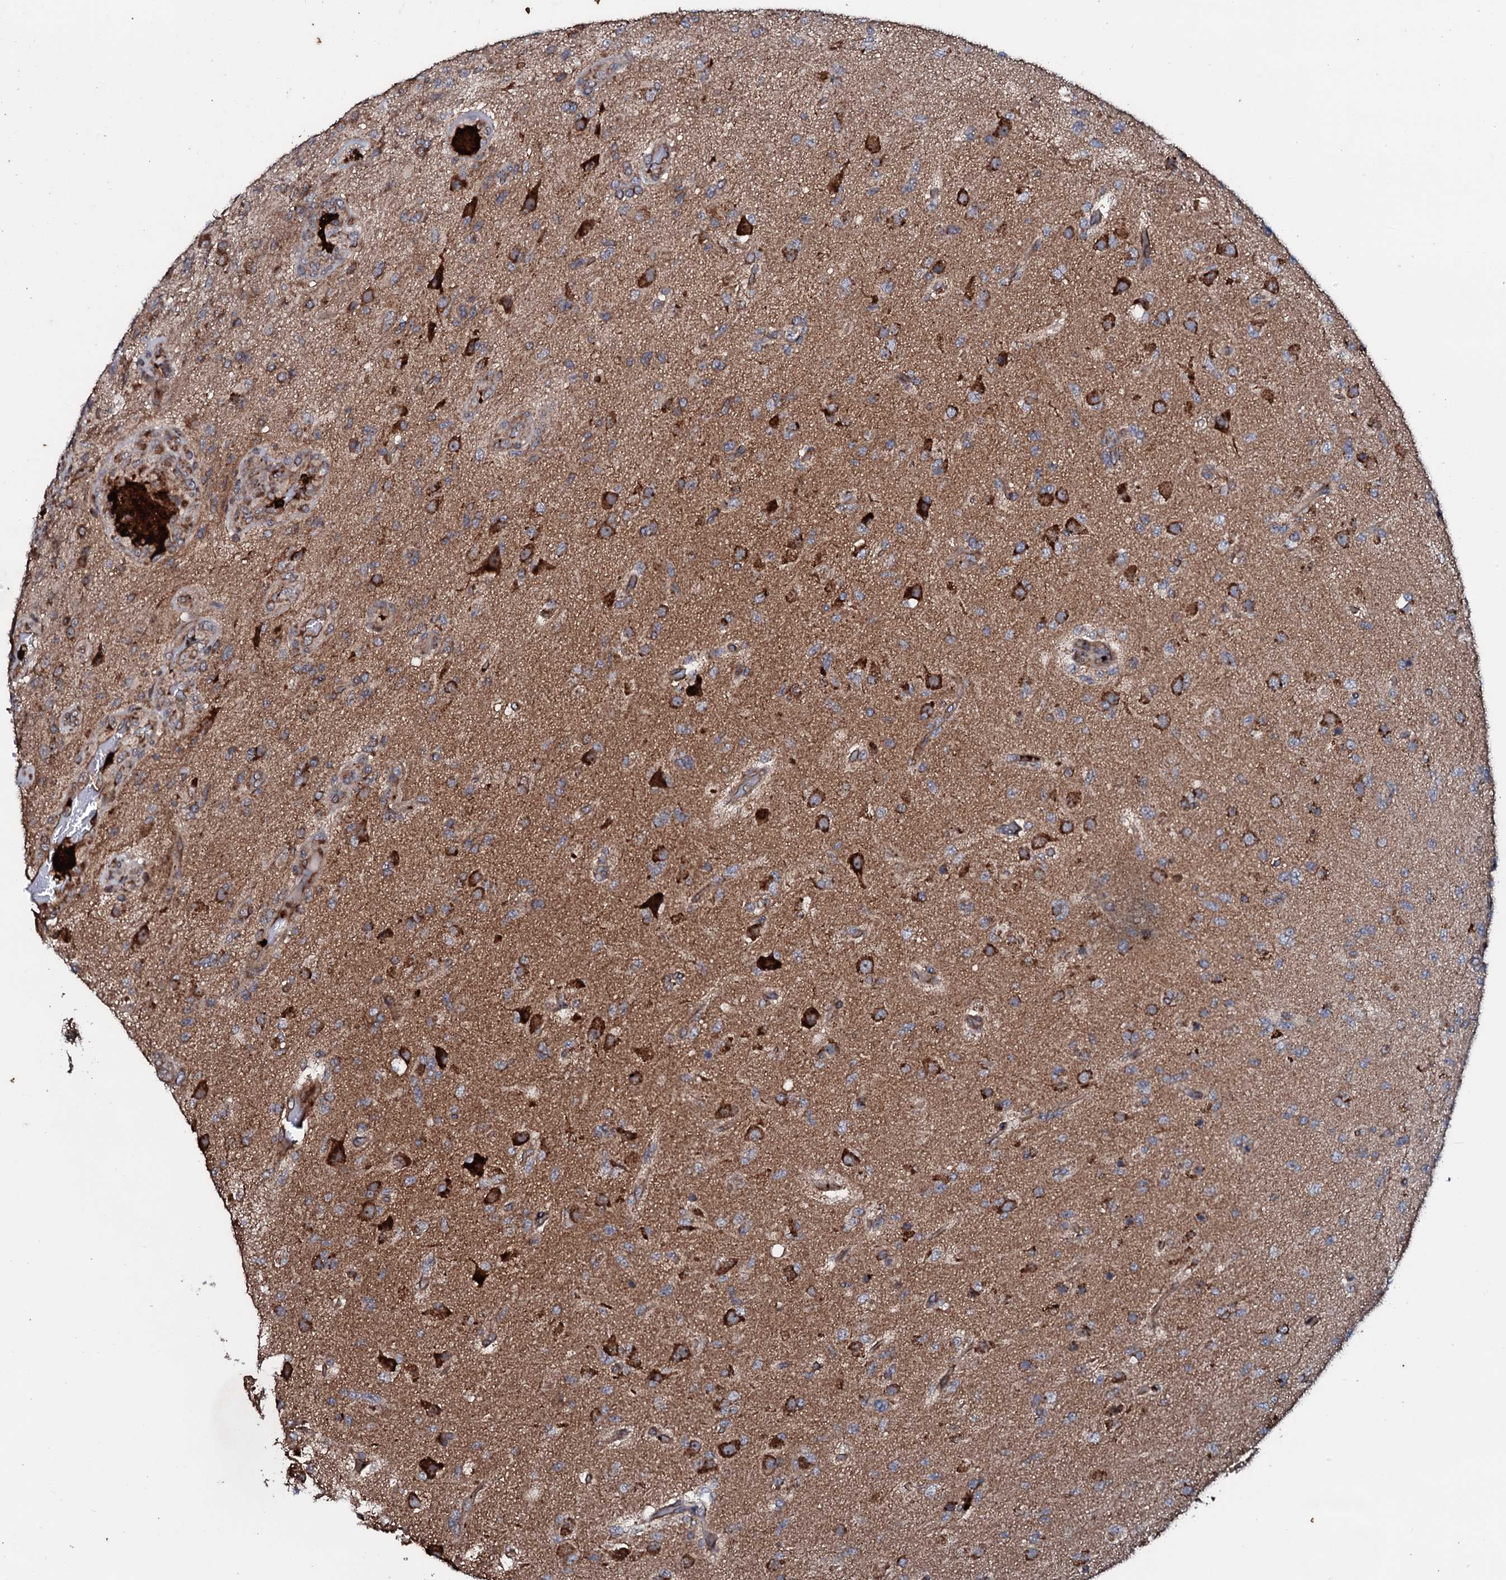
{"staining": {"intensity": "moderate", "quantity": ">75%", "location": "cytoplasmic/membranous"}, "tissue": "glioma", "cell_type": "Tumor cells", "image_type": "cancer", "snomed": [{"axis": "morphology", "description": "Glioma, malignant, High grade"}, {"axis": "topography", "description": "Brain"}], "caption": "Glioma stained with DAB IHC shows medium levels of moderate cytoplasmic/membranous staining in approximately >75% of tumor cells.", "gene": "SDHAF2", "patient": {"sex": "female", "age": 74}}